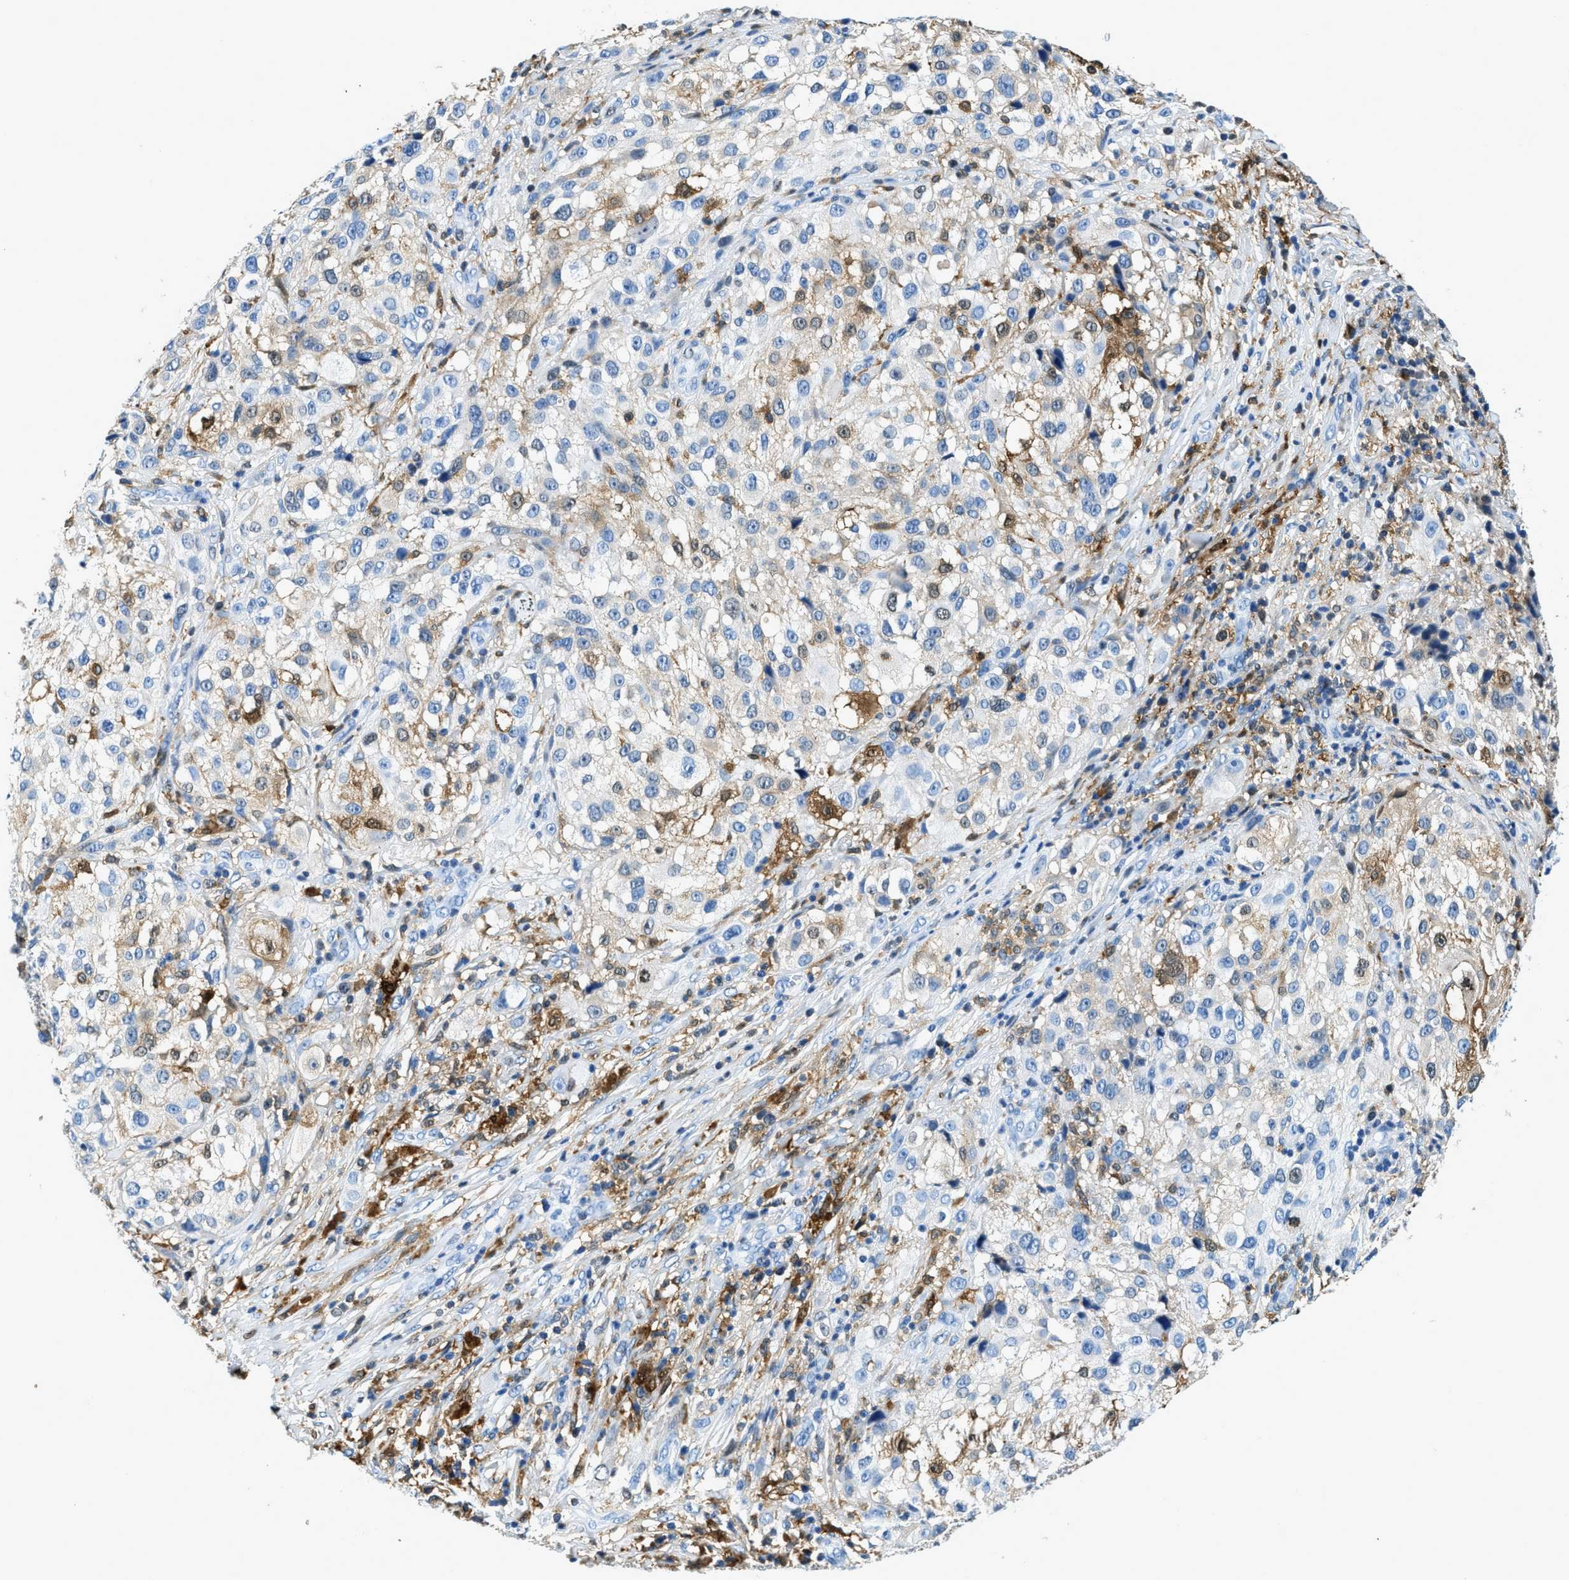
{"staining": {"intensity": "negative", "quantity": "none", "location": "none"}, "tissue": "melanoma", "cell_type": "Tumor cells", "image_type": "cancer", "snomed": [{"axis": "morphology", "description": "Necrosis, NOS"}, {"axis": "morphology", "description": "Malignant melanoma, NOS"}, {"axis": "topography", "description": "Skin"}], "caption": "Micrograph shows no significant protein positivity in tumor cells of melanoma.", "gene": "CAPG", "patient": {"sex": "female", "age": 87}}